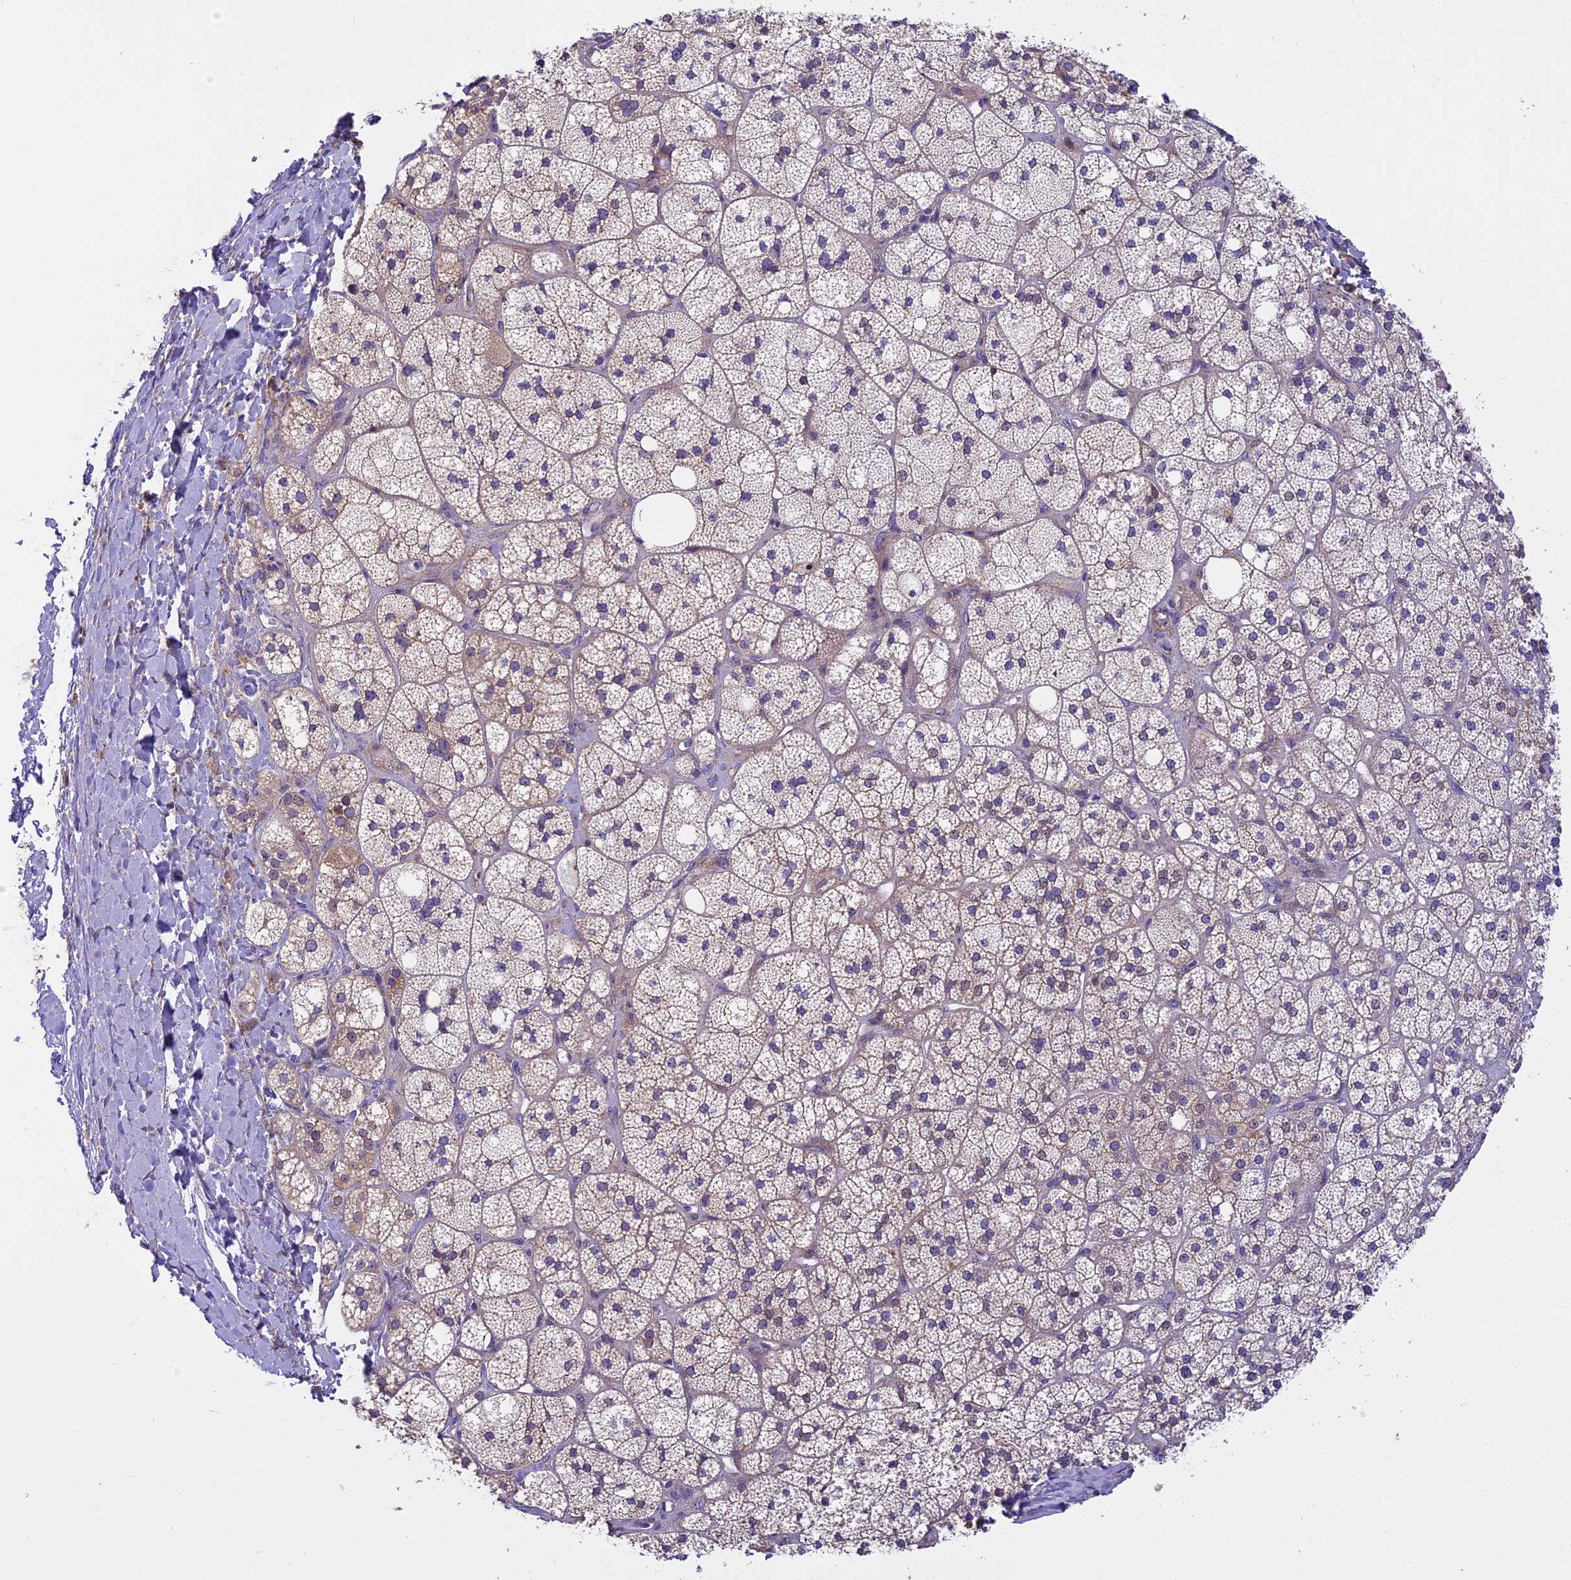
{"staining": {"intensity": "moderate", "quantity": "25%-75%", "location": "cytoplasmic/membranous"}, "tissue": "adrenal gland", "cell_type": "Glandular cells", "image_type": "normal", "snomed": [{"axis": "morphology", "description": "Normal tissue, NOS"}, {"axis": "topography", "description": "Adrenal gland"}], "caption": "The micrograph displays staining of unremarkable adrenal gland, revealing moderate cytoplasmic/membranous protein staining (brown color) within glandular cells.", "gene": "FAM98C", "patient": {"sex": "male", "age": 61}}